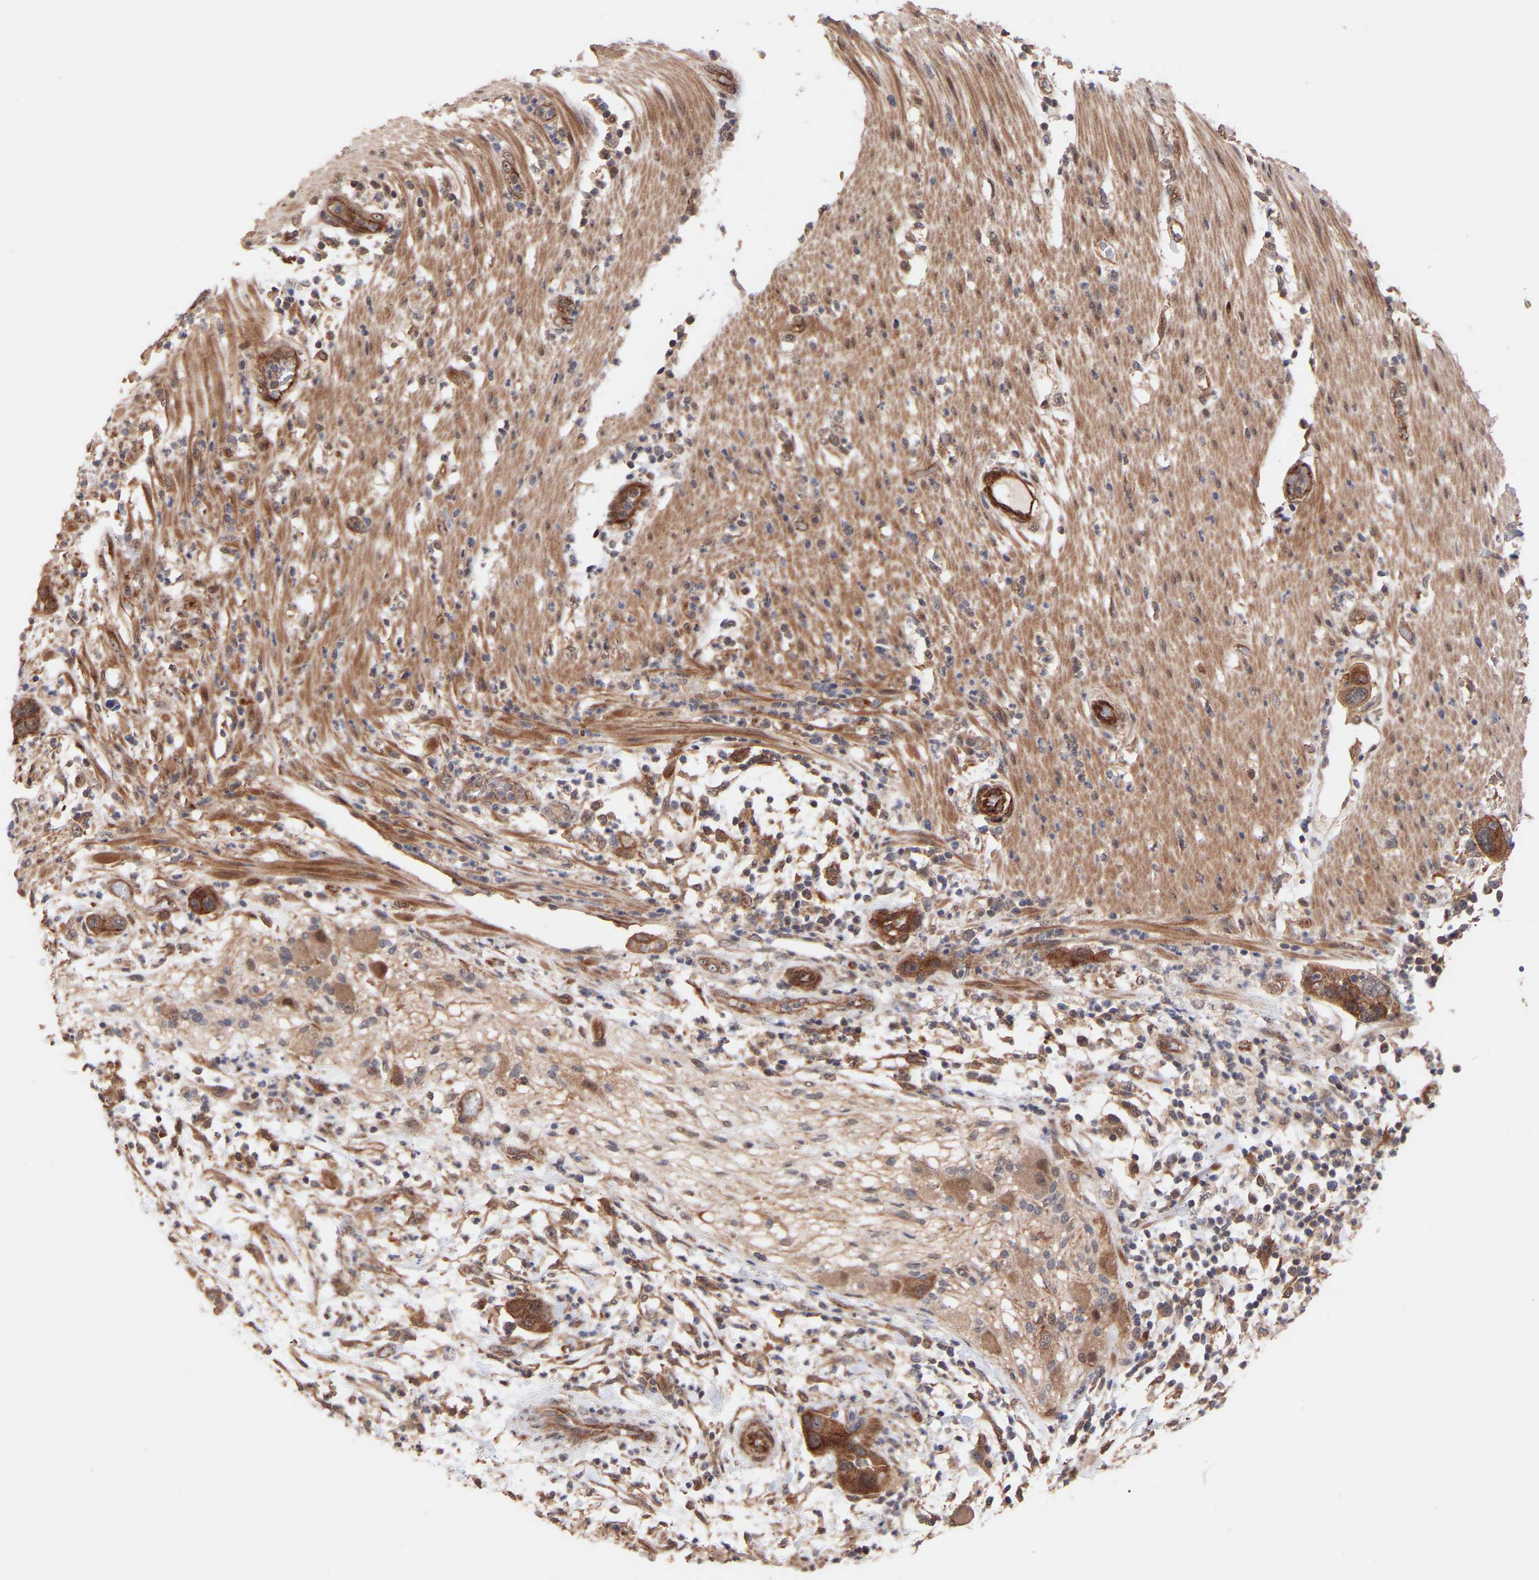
{"staining": {"intensity": "moderate", "quantity": ">75%", "location": "cytoplasmic/membranous"}, "tissue": "pancreatic cancer", "cell_type": "Tumor cells", "image_type": "cancer", "snomed": [{"axis": "morphology", "description": "Adenocarcinoma, NOS"}, {"axis": "topography", "description": "Pancreas"}], "caption": "A photomicrograph of human pancreatic cancer (adenocarcinoma) stained for a protein demonstrates moderate cytoplasmic/membranous brown staining in tumor cells. The staining was performed using DAB, with brown indicating positive protein expression. Nuclei are stained blue with hematoxylin.", "gene": "PDLIM5", "patient": {"sex": "female", "age": 71}}